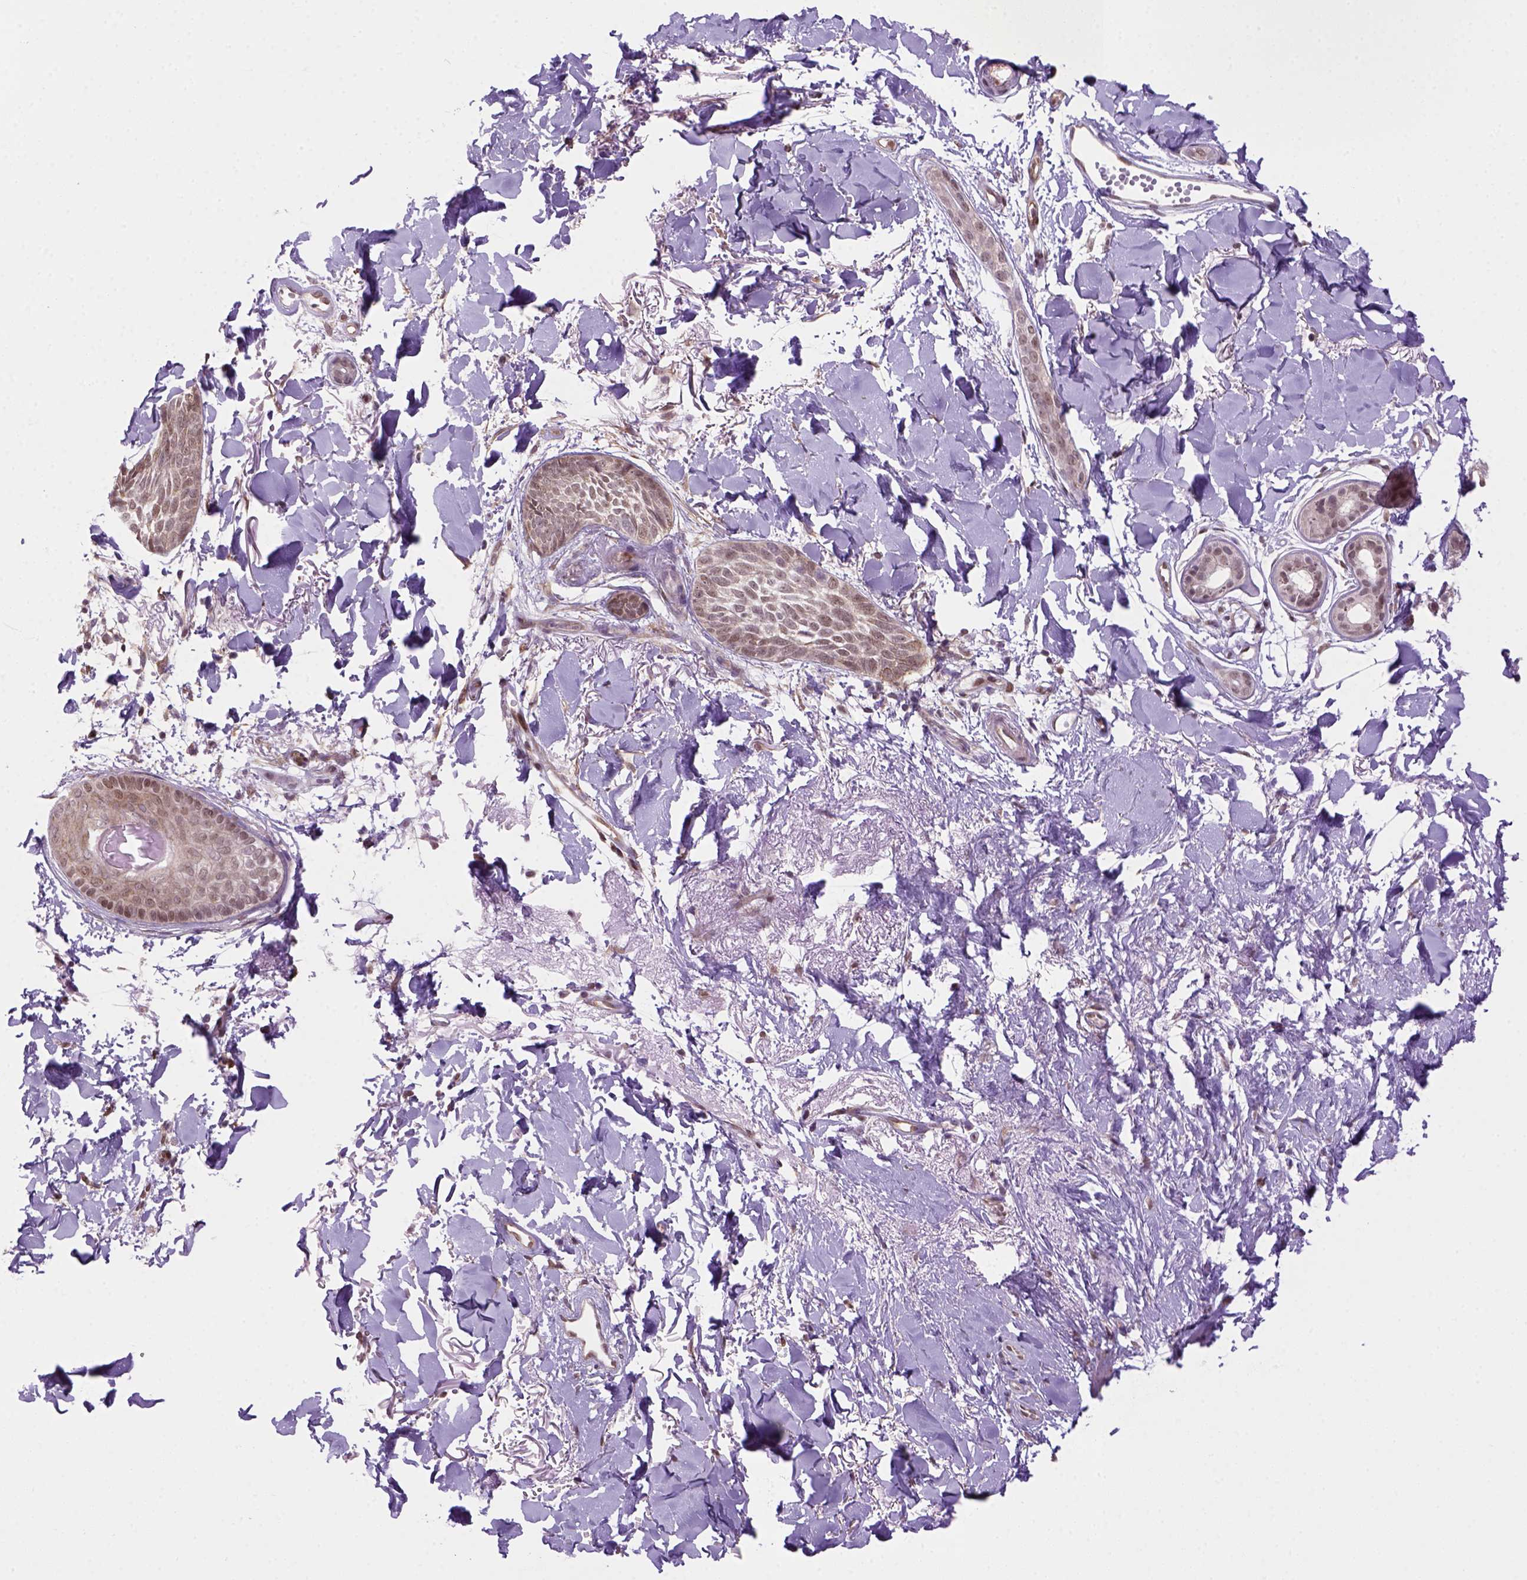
{"staining": {"intensity": "weak", "quantity": "<25%", "location": "nuclear"}, "tissue": "skin cancer", "cell_type": "Tumor cells", "image_type": "cancer", "snomed": [{"axis": "morphology", "description": "Normal tissue, NOS"}, {"axis": "morphology", "description": "Basal cell carcinoma"}, {"axis": "topography", "description": "Skin"}], "caption": "DAB (3,3'-diaminobenzidine) immunohistochemical staining of skin cancer demonstrates no significant expression in tumor cells.", "gene": "MGMT", "patient": {"sex": "male", "age": 84}}